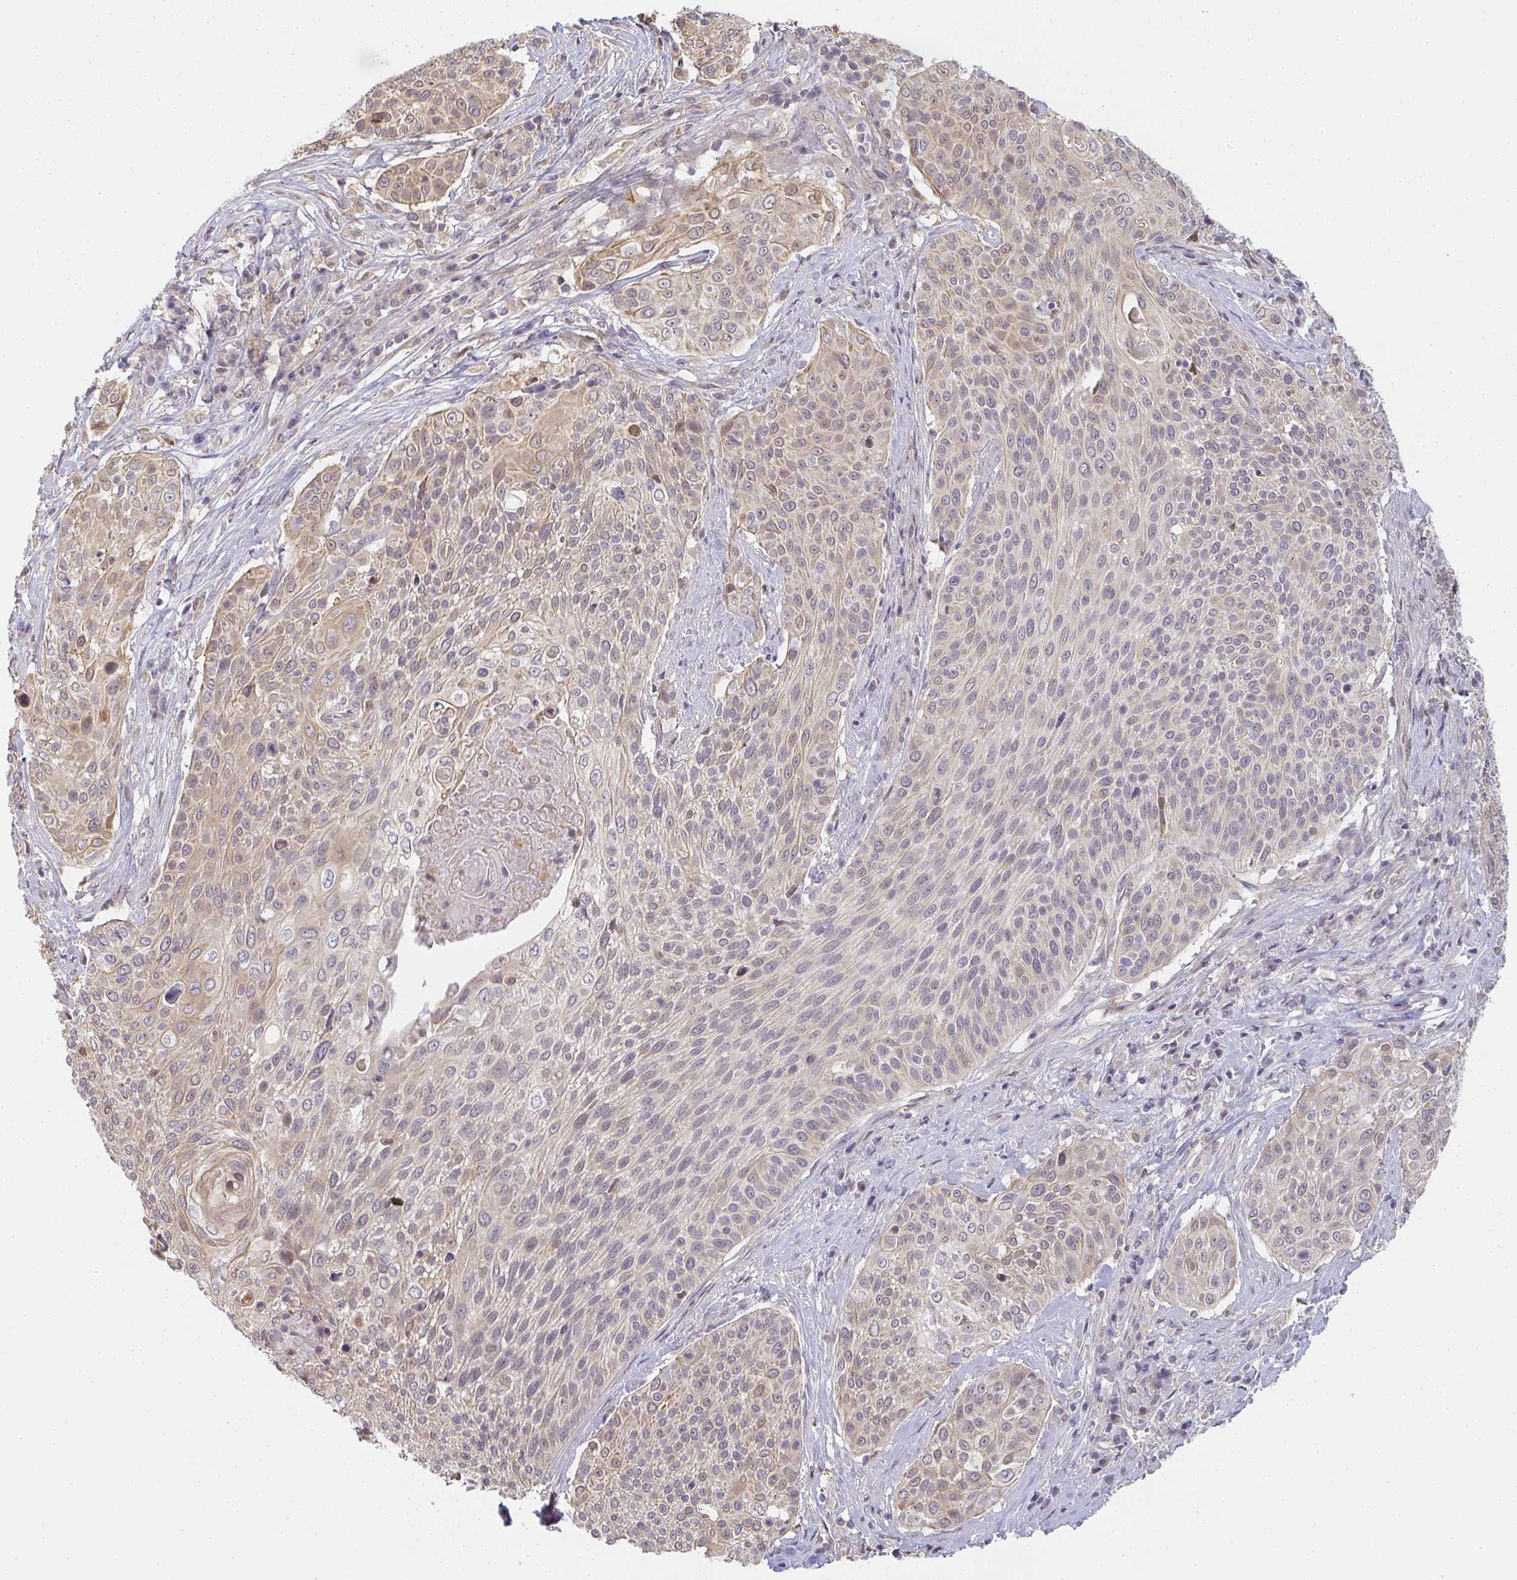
{"staining": {"intensity": "weak", "quantity": "25%-75%", "location": "cytoplasmic/membranous"}, "tissue": "cervical cancer", "cell_type": "Tumor cells", "image_type": "cancer", "snomed": [{"axis": "morphology", "description": "Squamous cell carcinoma, NOS"}, {"axis": "topography", "description": "Cervix"}], "caption": "A brown stain labels weak cytoplasmic/membranous positivity of a protein in human squamous cell carcinoma (cervical) tumor cells.", "gene": "GSDMB", "patient": {"sex": "female", "age": 31}}